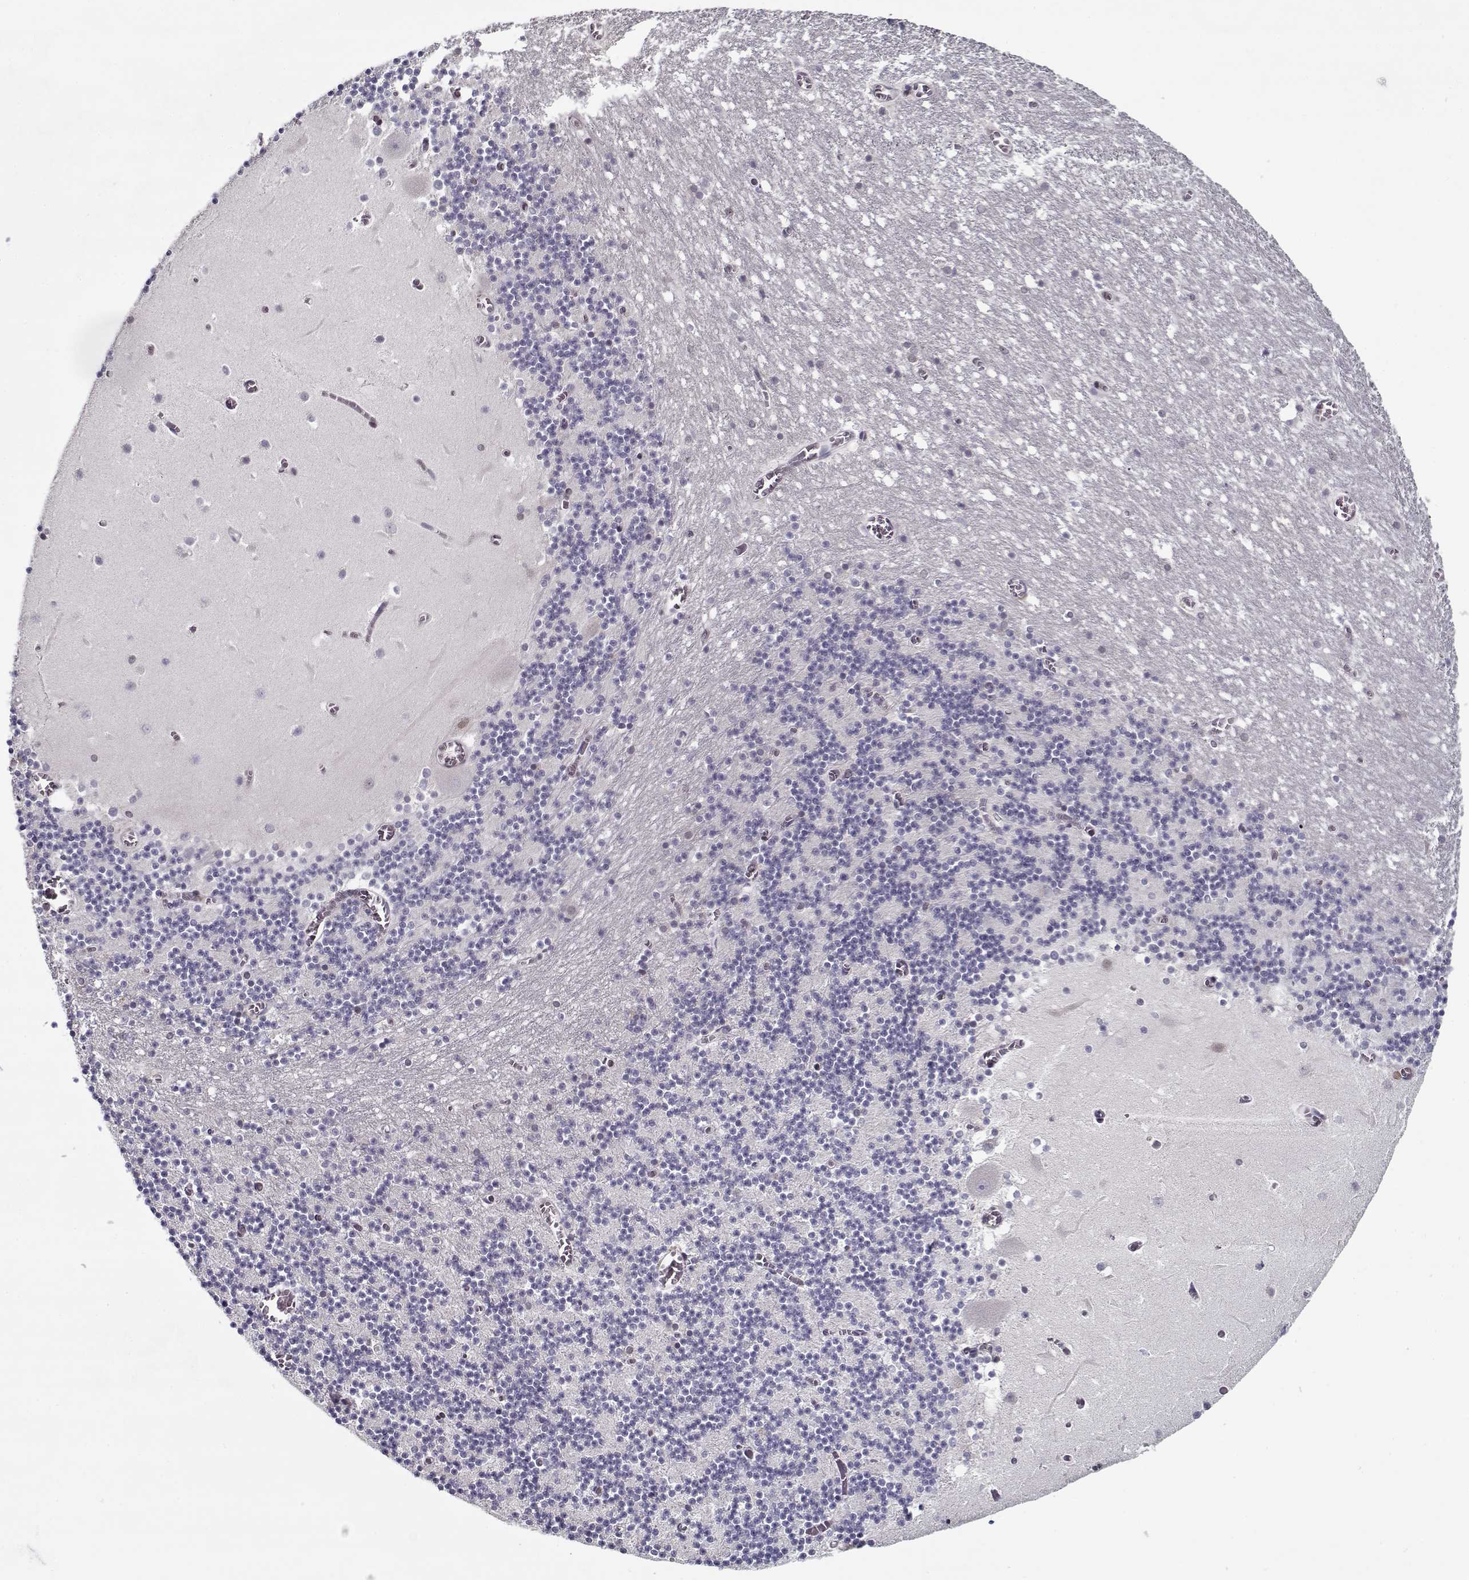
{"staining": {"intensity": "negative", "quantity": "none", "location": "none"}, "tissue": "cerebellum", "cell_type": "Cells in granular layer", "image_type": "normal", "snomed": [{"axis": "morphology", "description": "Normal tissue, NOS"}, {"axis": "topography", "description": "Cerebellum"}], "caption": "This micrograph is of unremarkable cerebellum stained with immunohistochemistry to label a protein in brown with the nuclei are counter-stained blue. There is no staining in cells in granular layer. Brightfield microscopy of immunohistochemistry (IHC) stained with DAB (brown) and hematoxylin (blue), captured at high magnification.", "gene": "TESPA1", "patient": {"sex": "female", "age": 28}}